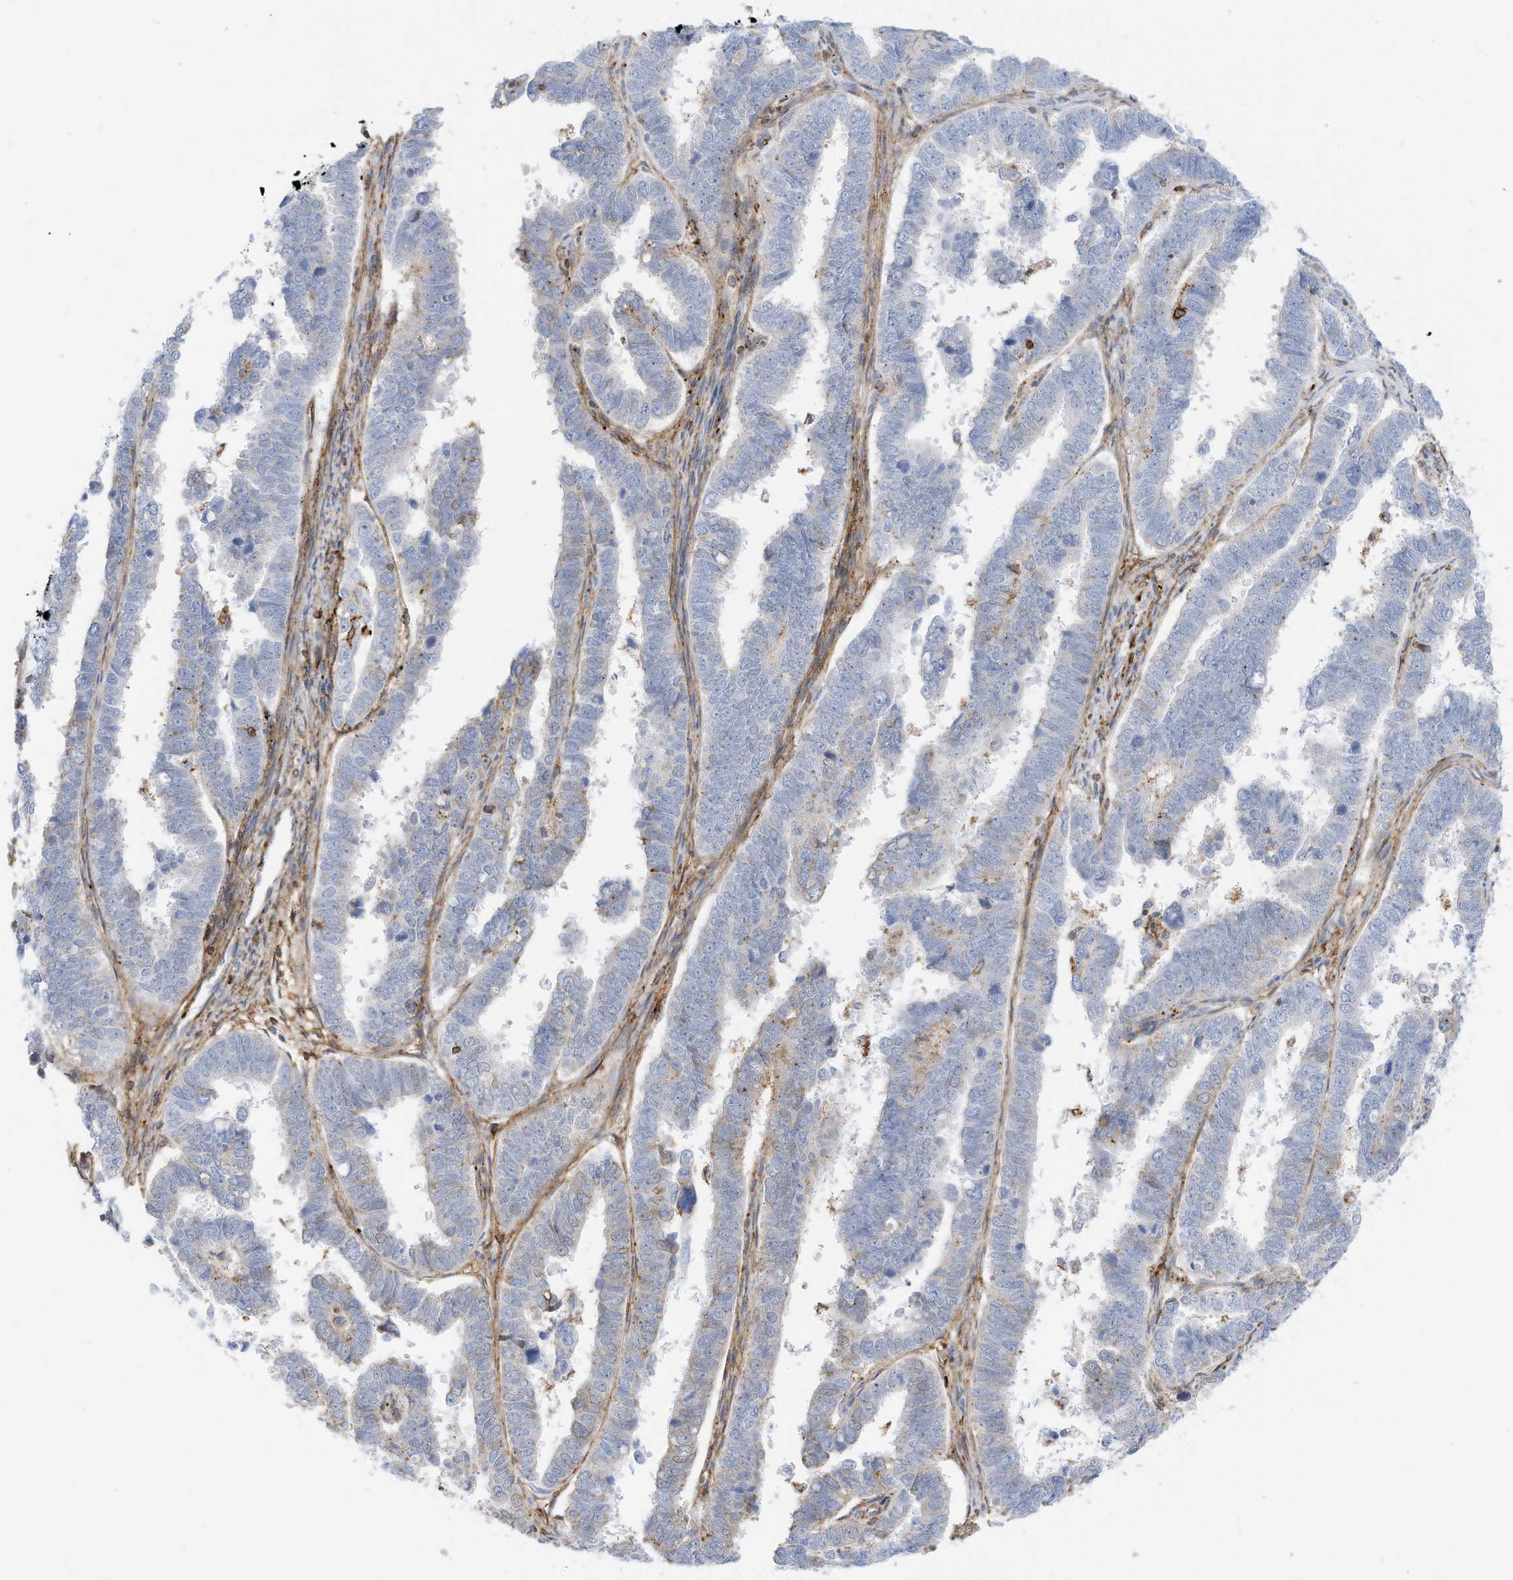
{"staining": {"intensity": "moderate", "quantity": "<25%", "location": "cytoplasmic/membranous"}, "tissue": "endometrial cancer", "cell_type": "Tumor cells", "image_type": "cancer", "snomed": [{"axis": "morphology", "description": "Adenocarcinoma, NOS"}, {"axis": "topography", "description": "Endometrium"}], "caption": "Protein analysis of endometrial cancer tissue exhibits moderate cytoplasmic/membranous staining in about <25% of tumor cells.", "gene": "TXNDC9", "patient": {"sex": "female", "age": 75}}